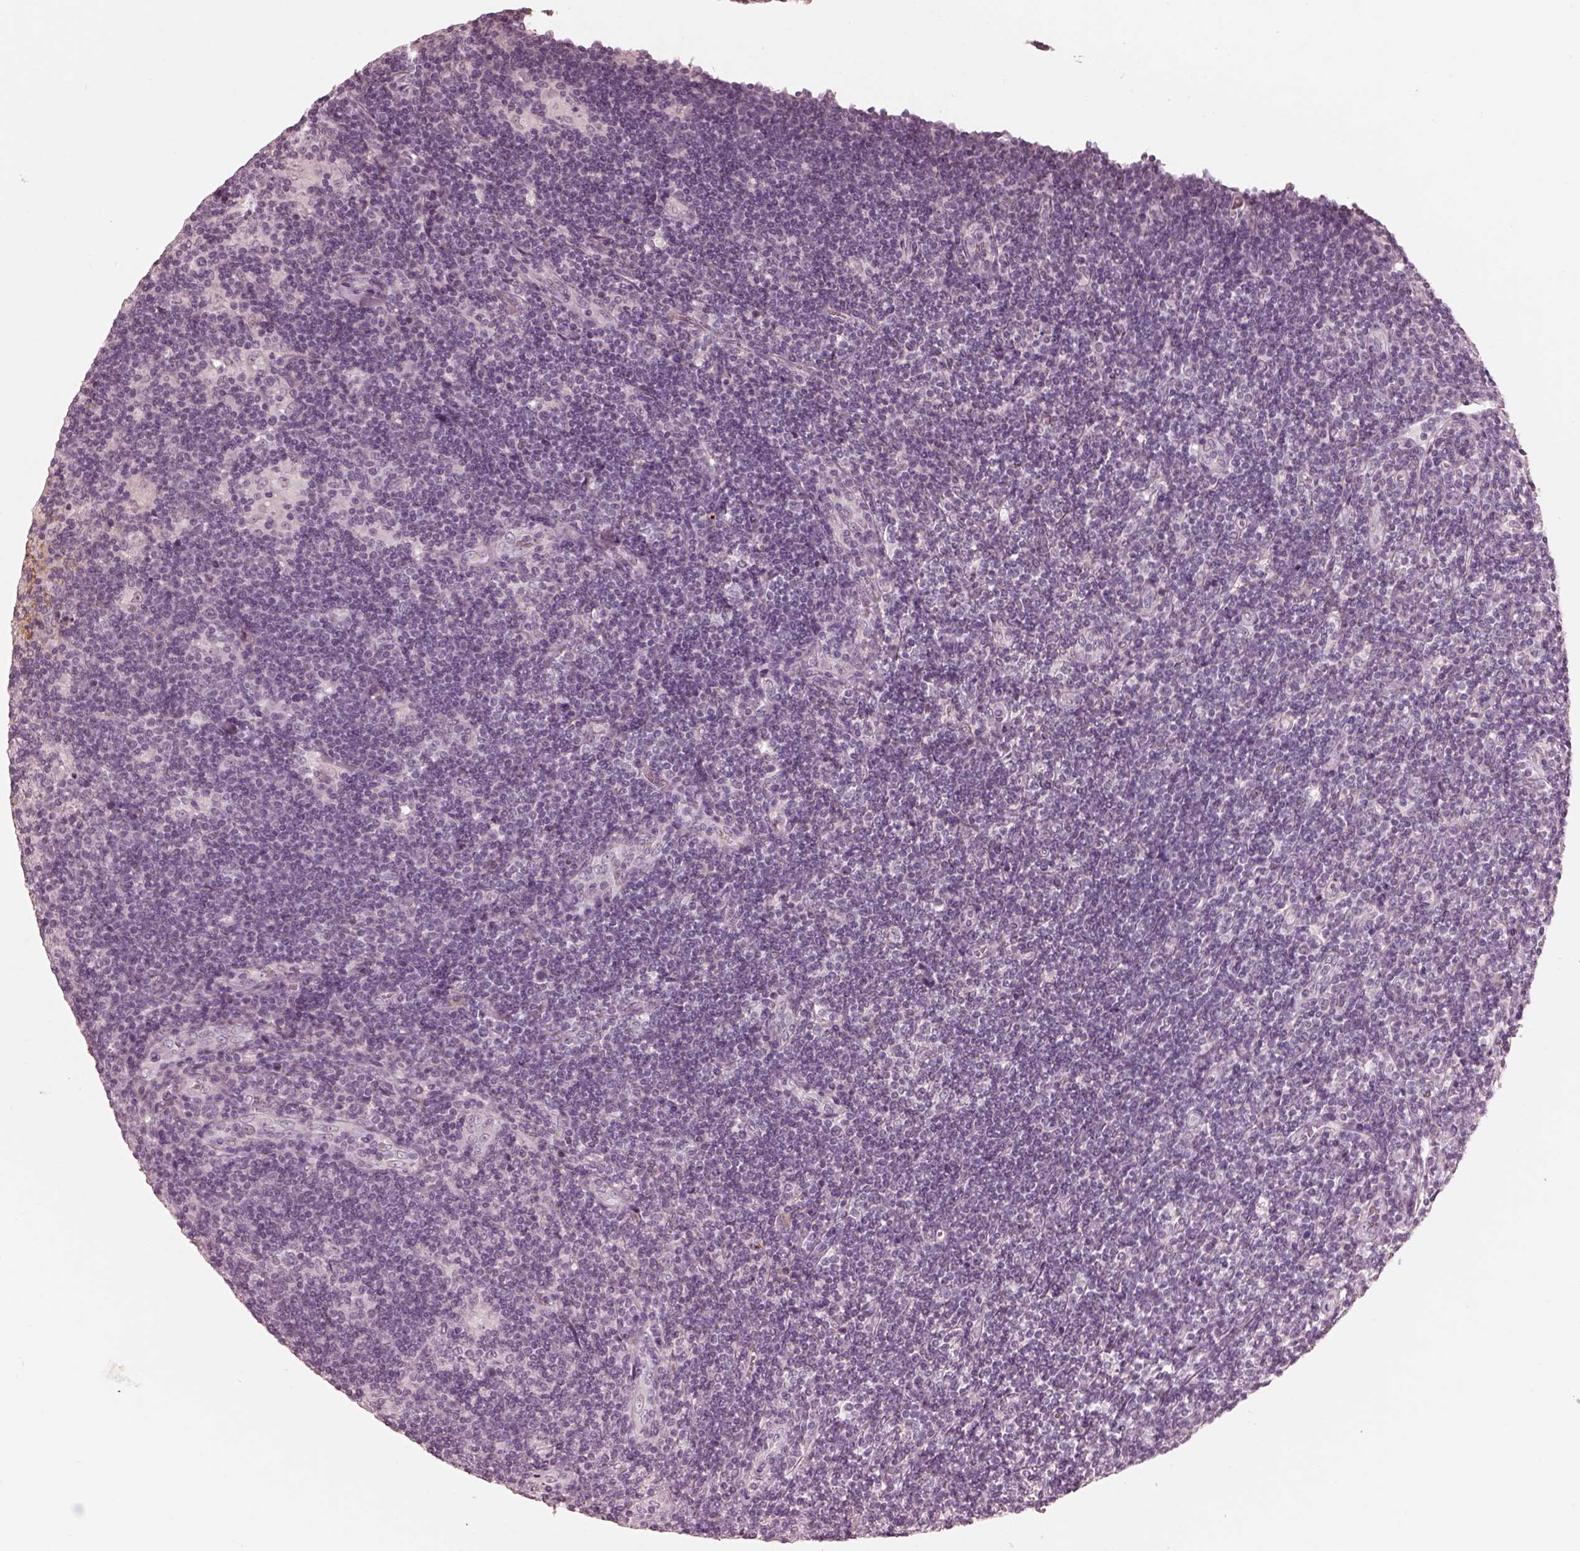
{"staining": {"intensity": "negative", "quantity": "none", "location": "none"}, "tissue": "lymphoma", "cell_type": "Tumor cells", "image_type": "cancer", "snomed": [{"axis": "morphology", "description": "Hodgkin's disease, NOS"}, {"axis": "topography", "description": "Lymph node"}], "caption": "The histopathology image displays no significant positivity in tumor cells of lymphoma.", "gene": "KCNA2", "patient": {"sex": "male", "age": 40}}